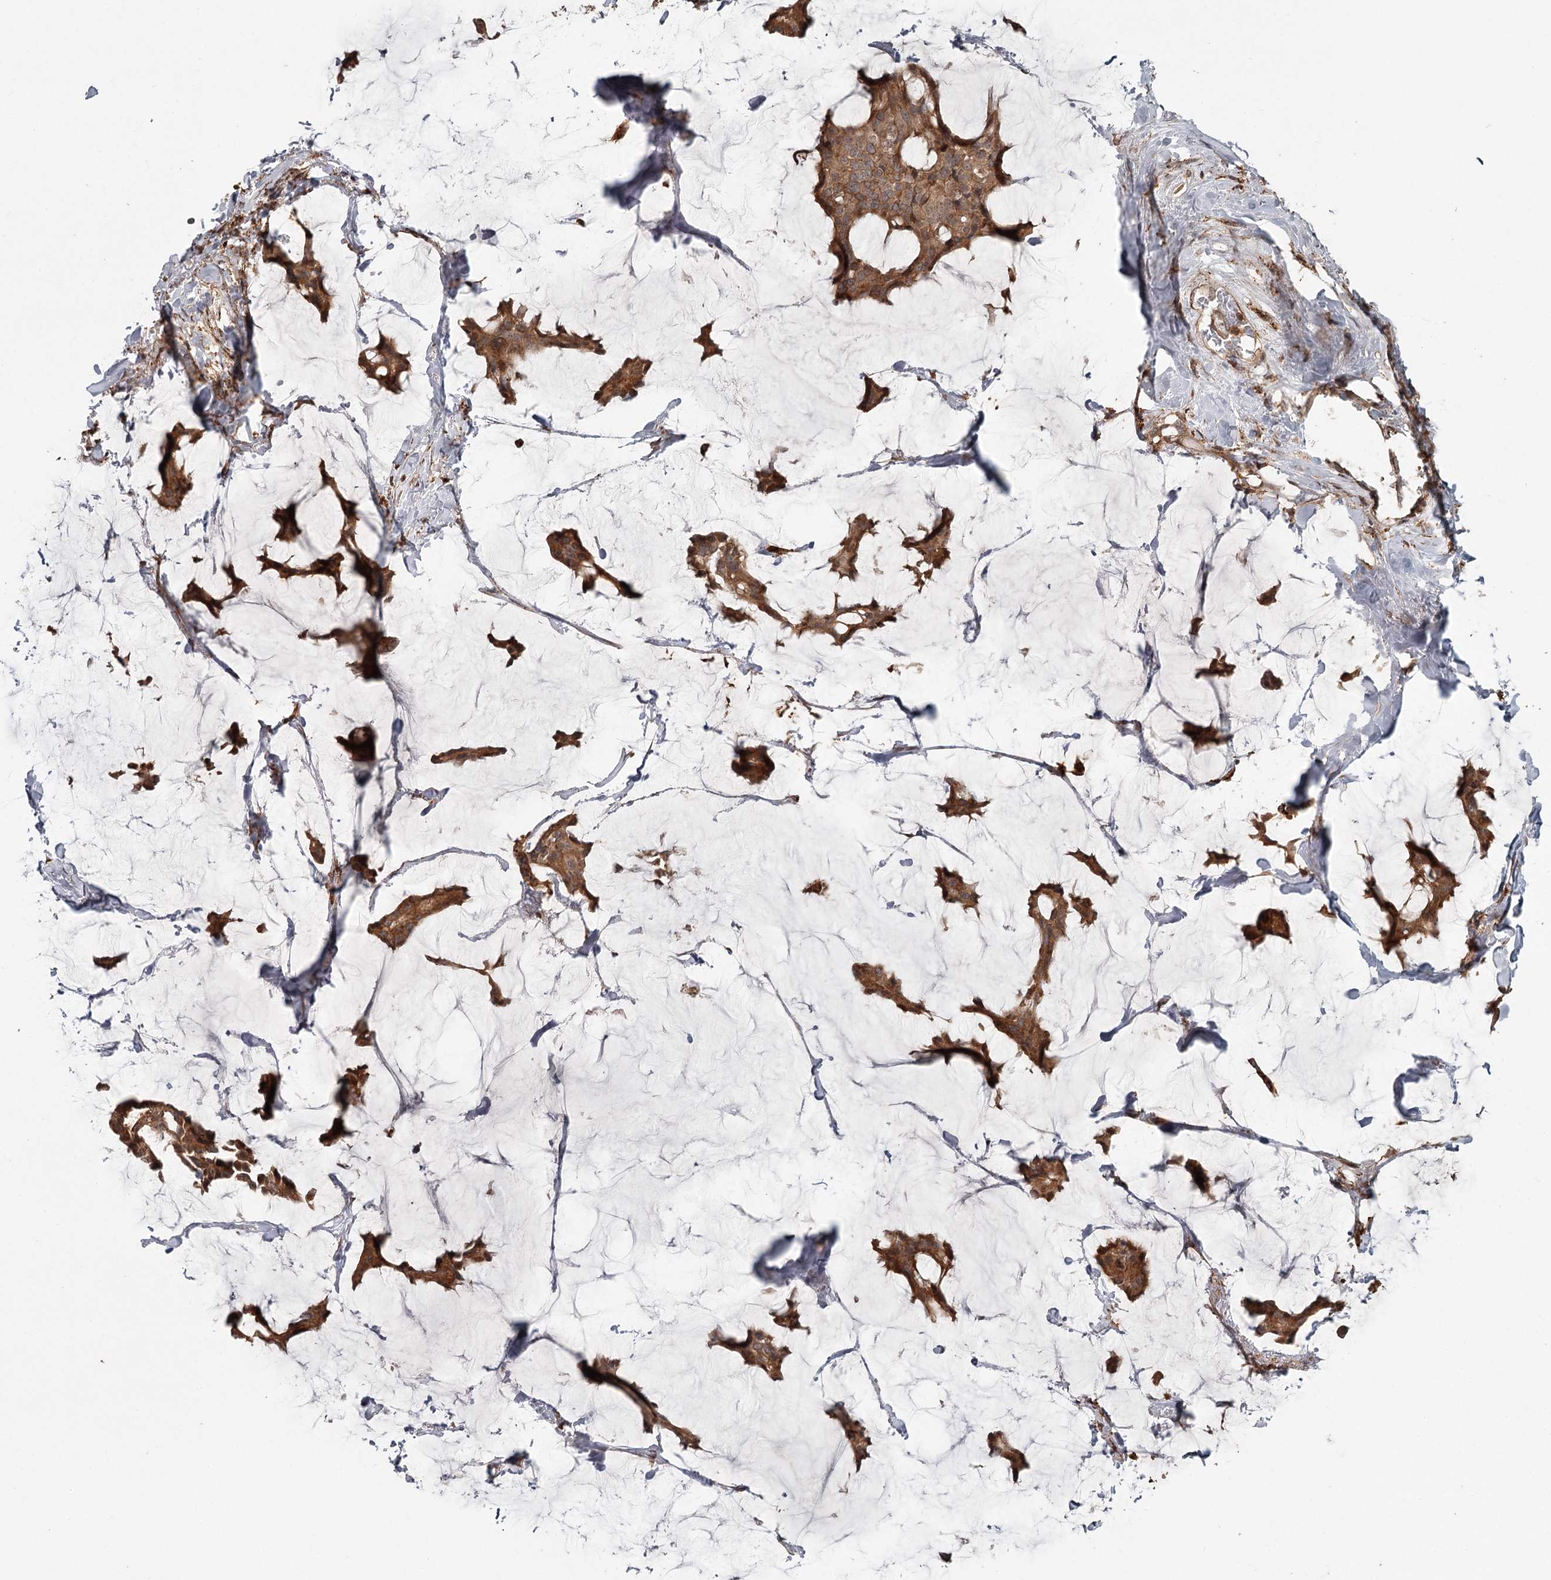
{"staining": {"intensity": "moderate", "quantity": ">75%", "location": "cytoplasmic/membranous"}, "tissue": "breast cancer", "cell_type": "Tumor cells", "image_type": "cancer", "snomed": [{"axis": "morphology", "description": "Duct carcinoma"}, {"axis": "topography", "description": "Breast"}], "caption": "Moderate cytoplasmic/membranous protein expression is seen in approximately >75% of tumor cells in breast cancer (invasive ductal carcinoma). The staining was performed using DAB (3,3'-diaminobenzidine), with brown indicating positive protein expression. Nuclei are stained blue with hematoxylin.", "gene": "FAXC", "patient": {"sex": "female", "age": 93}}